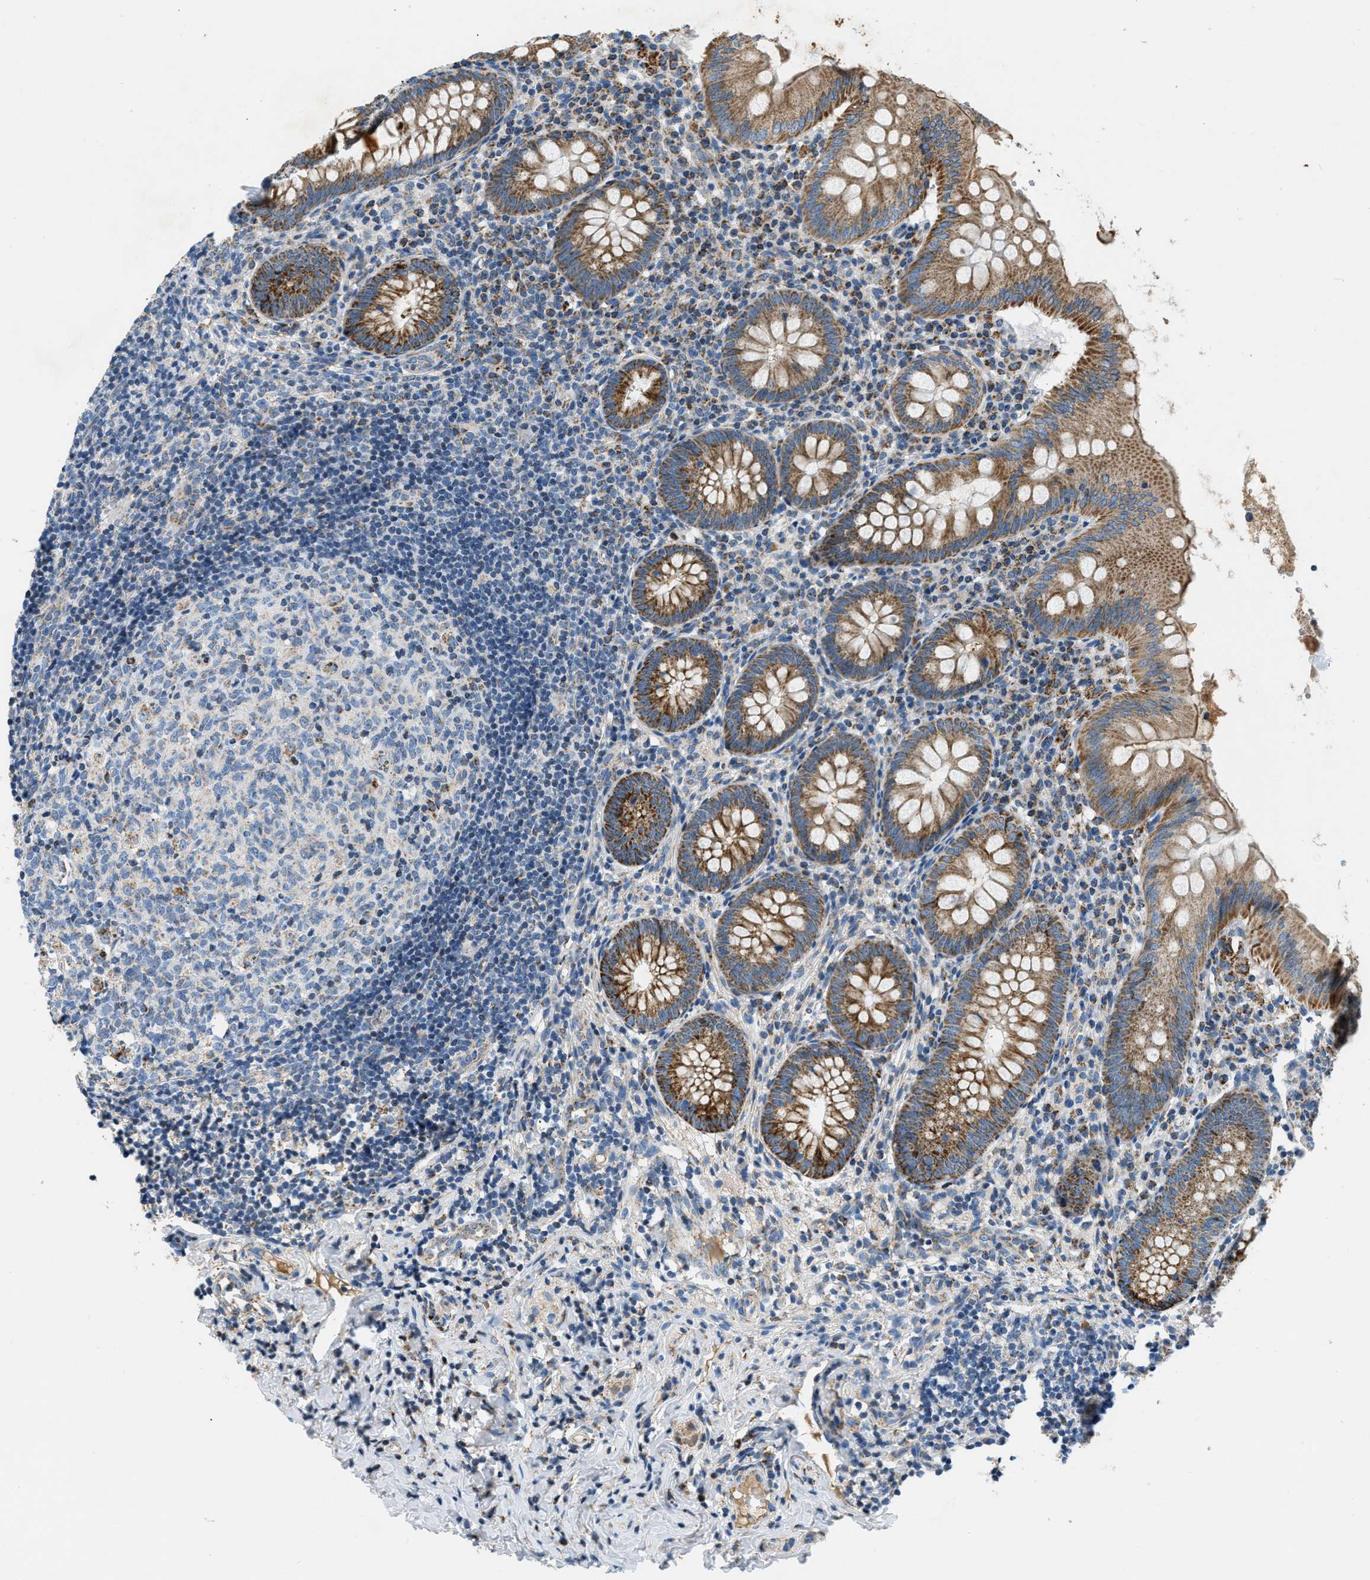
{"staining": {"intensity": "moderate", "quantity": ">75%", "location": "cytoplasmic/membranous"}, "tissue": "appendix", "cell_type": "Glandular cells", "image_type": "normal", "snomed": [{"axis": "morphology", "description": "Normal tissue, NOS"}, {"axis": "topography", "description": "Appendix"}], "caption": "Appendix stained with IHC demonstrates moderate cytoplasmic/membranous positivity in about >75% of glandular cells.", "gene": "ACADVL", "patient": {"sex": "male", "age": 8}}